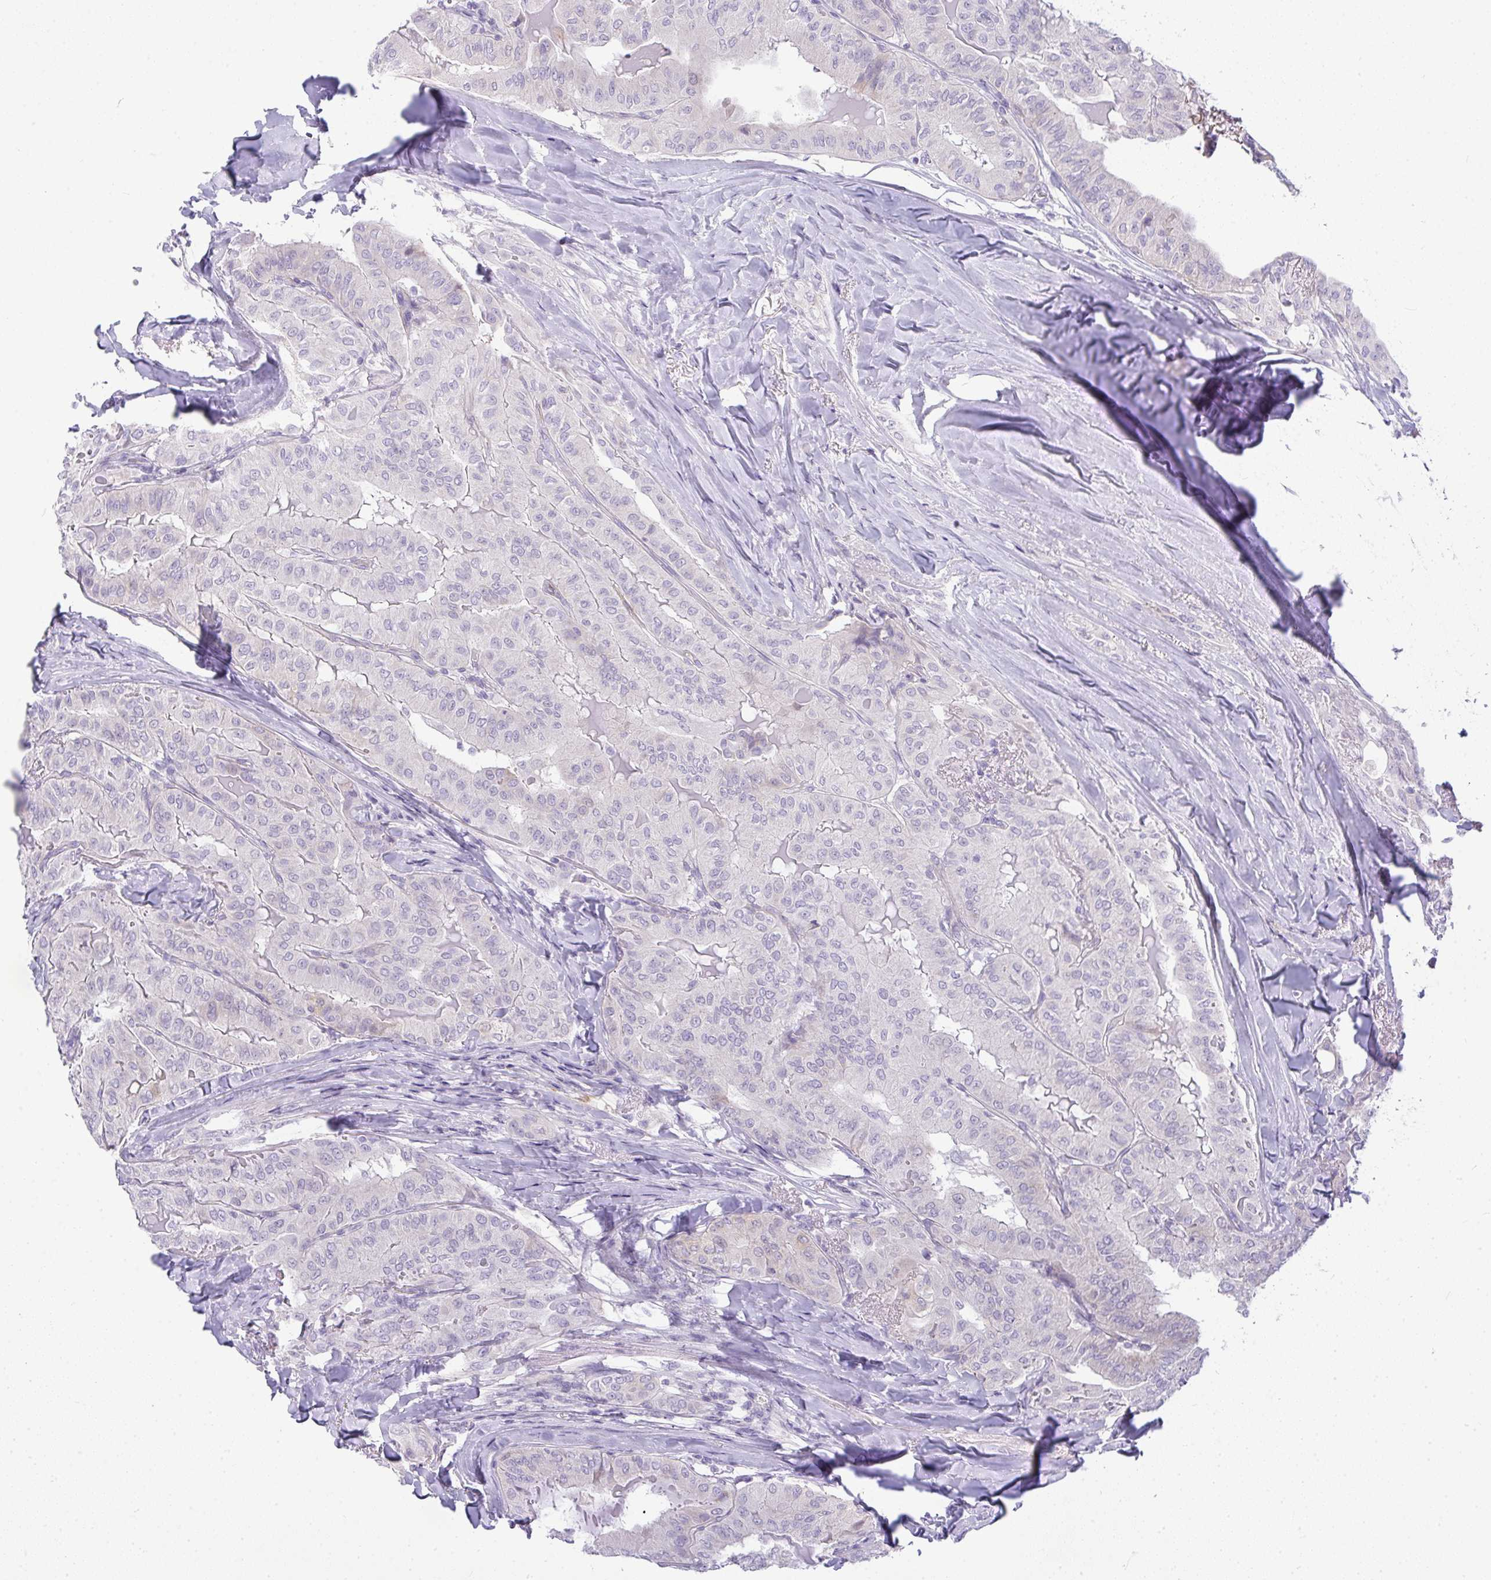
{"staining": {"intensity": "negative", "quantity": "none", "location": "none"}, "tissue": "thyroid cancer", "cell_type": "Tumor cells", "image_type": "cancer", "snomed": [{"axis": "morphology", "description": "Papillary adenocarcinoma, NOS"}, {"axis": "topography", "description": "Thyroid gland"}], "caption": "This is a photomicrograph of immunohistochemistry staining of papillary adenocarcinoma (thyroid), which shows no staining in tumor cells.", "gene": "LIPE", "patient": {"sex": "female", "age": 68}}